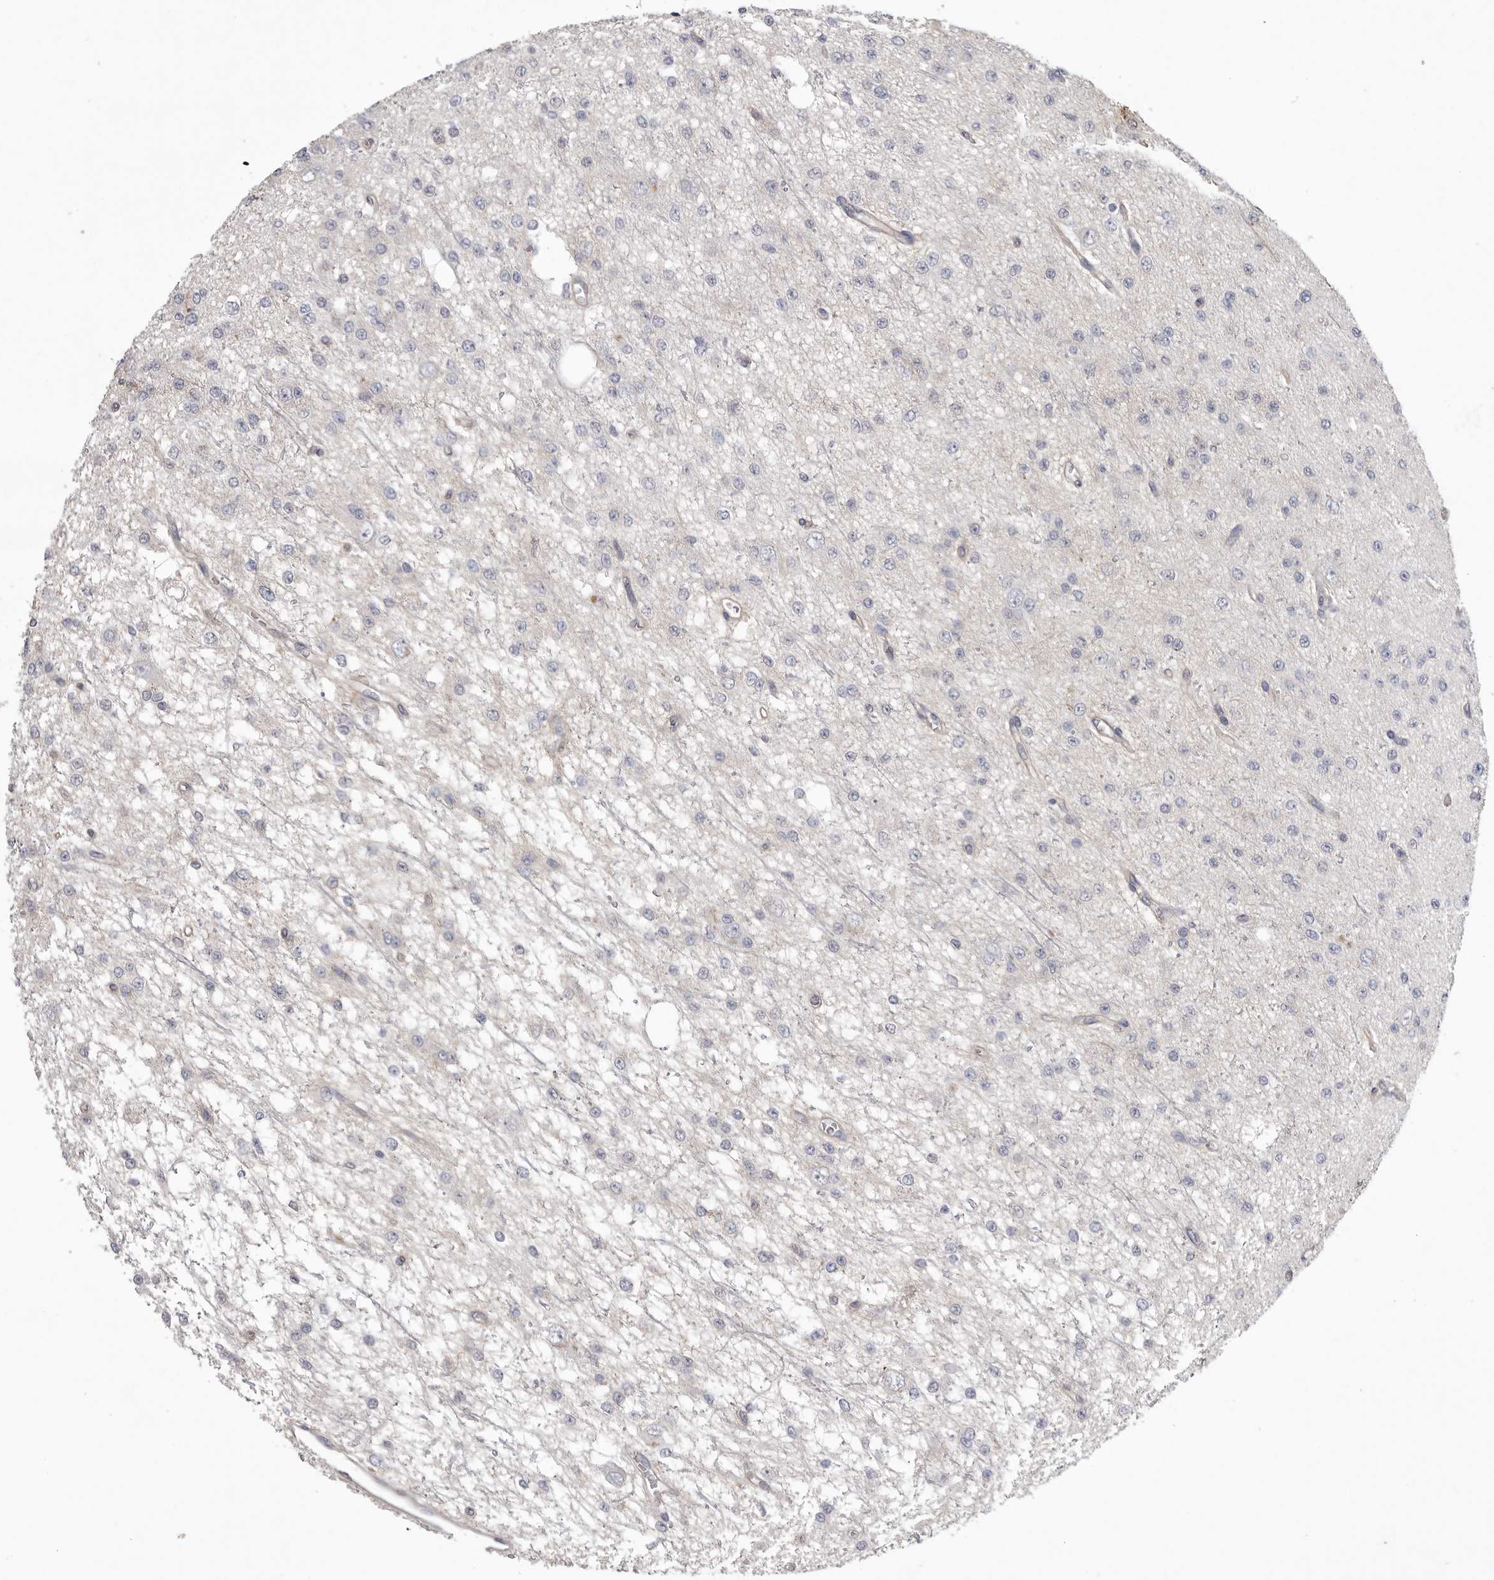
{"staining": {"intensity": "negative", "quantity": "none", "location": "none"}, "tissue": "glioma", "cell_type": "Tumor cells", "image_type": "cancer", "snomed": [{"axis": "morphology", "description": "Glioma, malignant, Low grade"}, {"axis": "topography", "description": "Brain"}], "caption": "There is no significant expression in tumor cells of glioma.", "gene": "NECTIN2", "patient": {"sex": "male", "age": 38}}